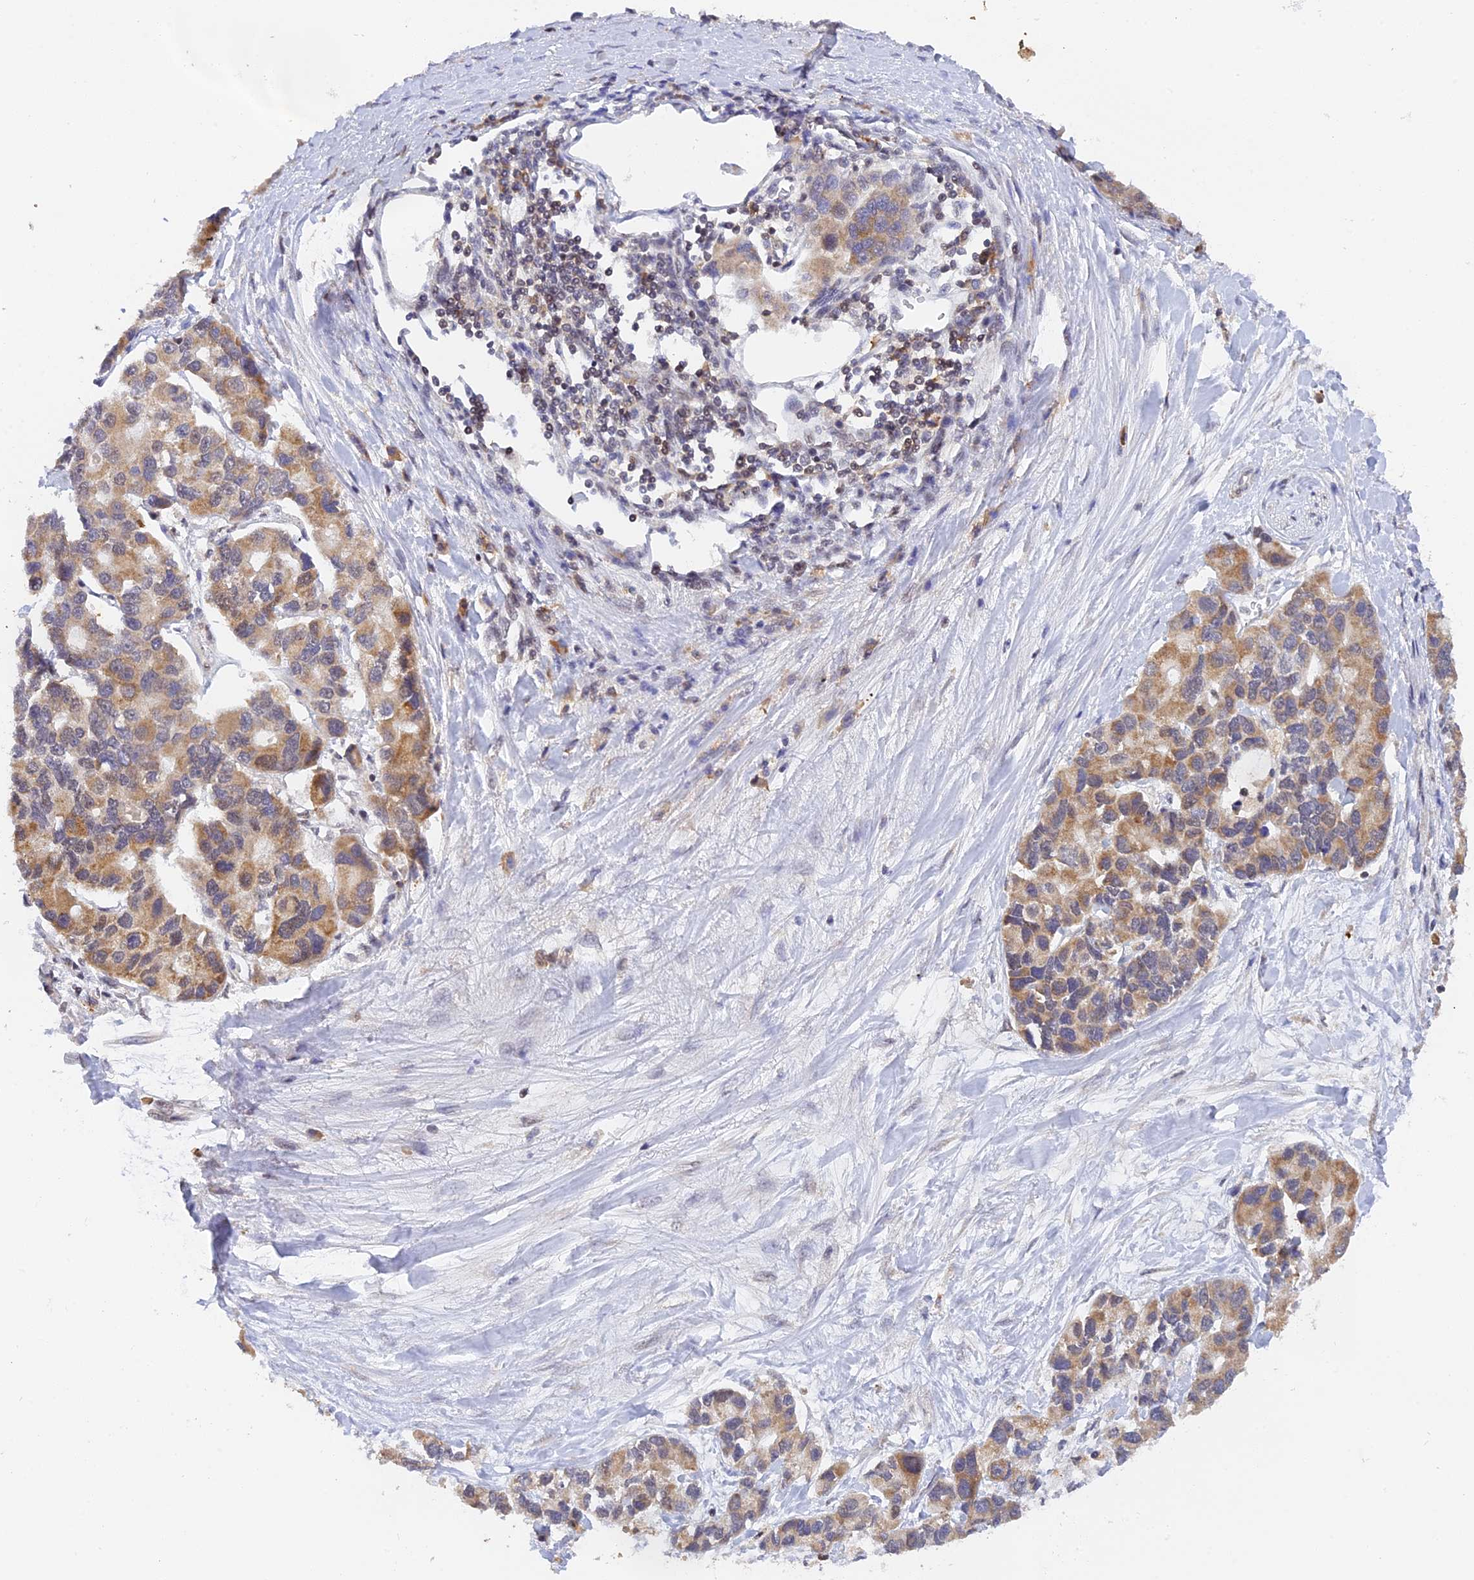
{"staining": {"intensity": "moderate", "quantity": ">75%", "location": "cytoplasmic/membranous"}, "tissue": "lung cancer", "cell_type": "Tumor cells", "image_type": "cancer", "snomed": [{"axis": "morphology", "description": "Adenocarcinoma, NOS"}, {"axis": "topography", "description": "Lung"}], "caption": "Immunohistochemical staining of human lung adenocarcinoma demonstrates medium levels of moderate cytoplasmic/membranous expression in approximately >75% of tumor cells. The staining was performed using DAB (3,3'-diaminobenzidine), with brown indicating positive protein expression. Nuclei are stained blue with hematoxylin.", "gene": "PEX16", "patient": {"sex": "female", "age": 54}}